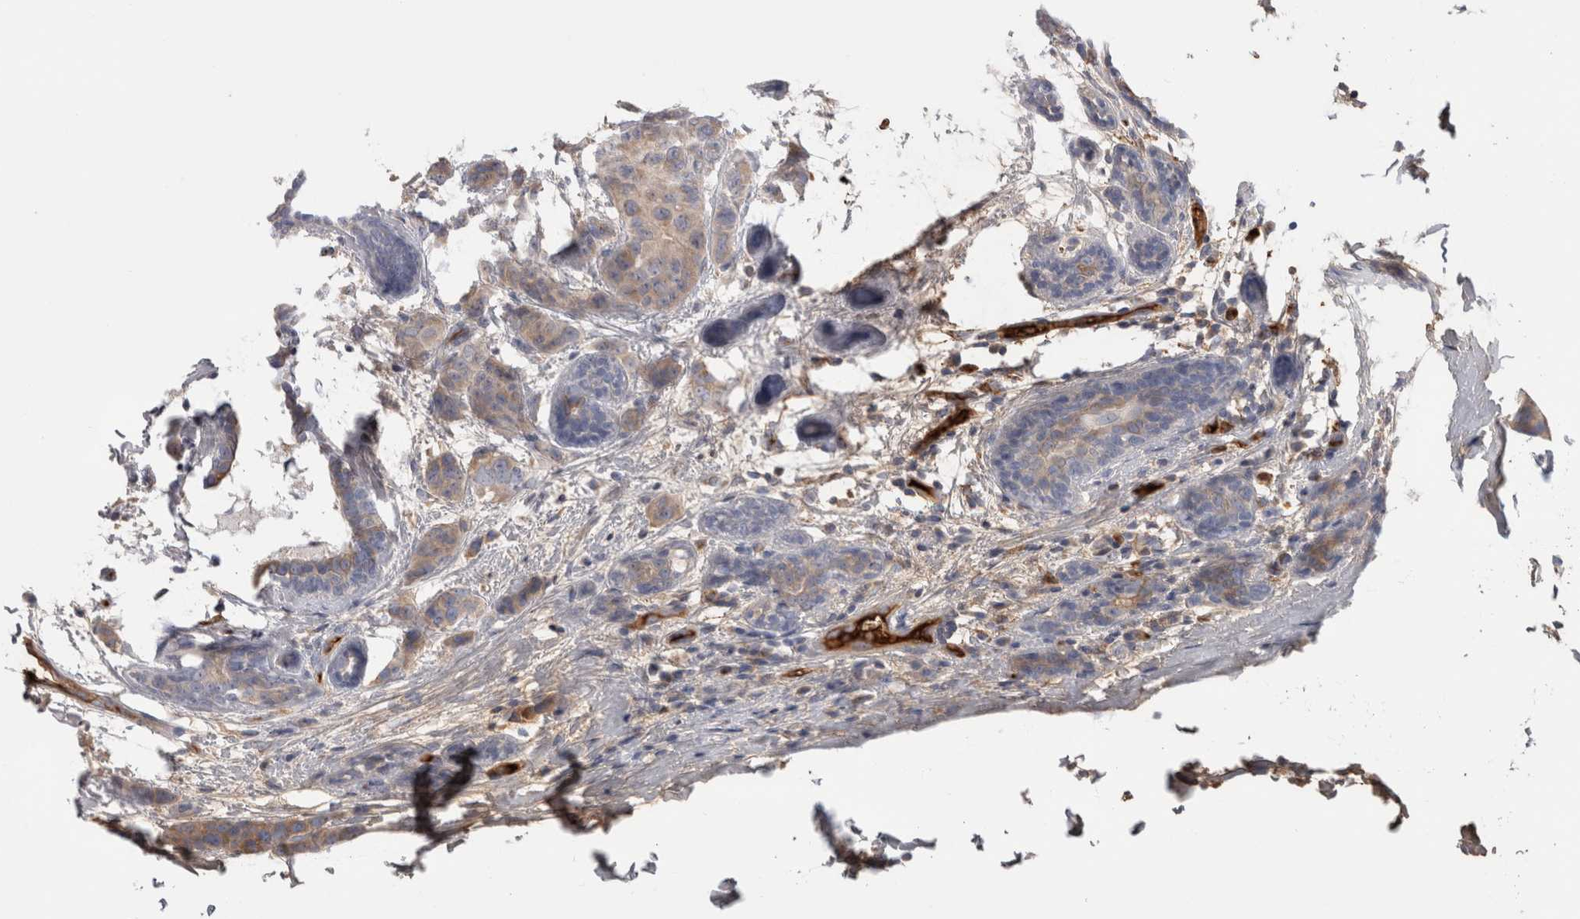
{"staining": {"intensity": "weak", "quantity": "<25%", "location": "cytoplasmic/membranous"}, "tissue": "breast cancer", "cell_type": "Tumor cells", "image_type": "cancer", "snomed": [{"axis": "morphology", "description": "Normal tissue, NOS"}, {"axis": "morphology", "description": "Duct carcinoma"}, {"axis": "topography", "description": "Breast"}], "caption": "Tumor cells are negative for brown protein staining in breast cancer (infiltrating ductal carcinoma).", "gene": "TBCE", "patient": {"sex": "female", "age": 40}}